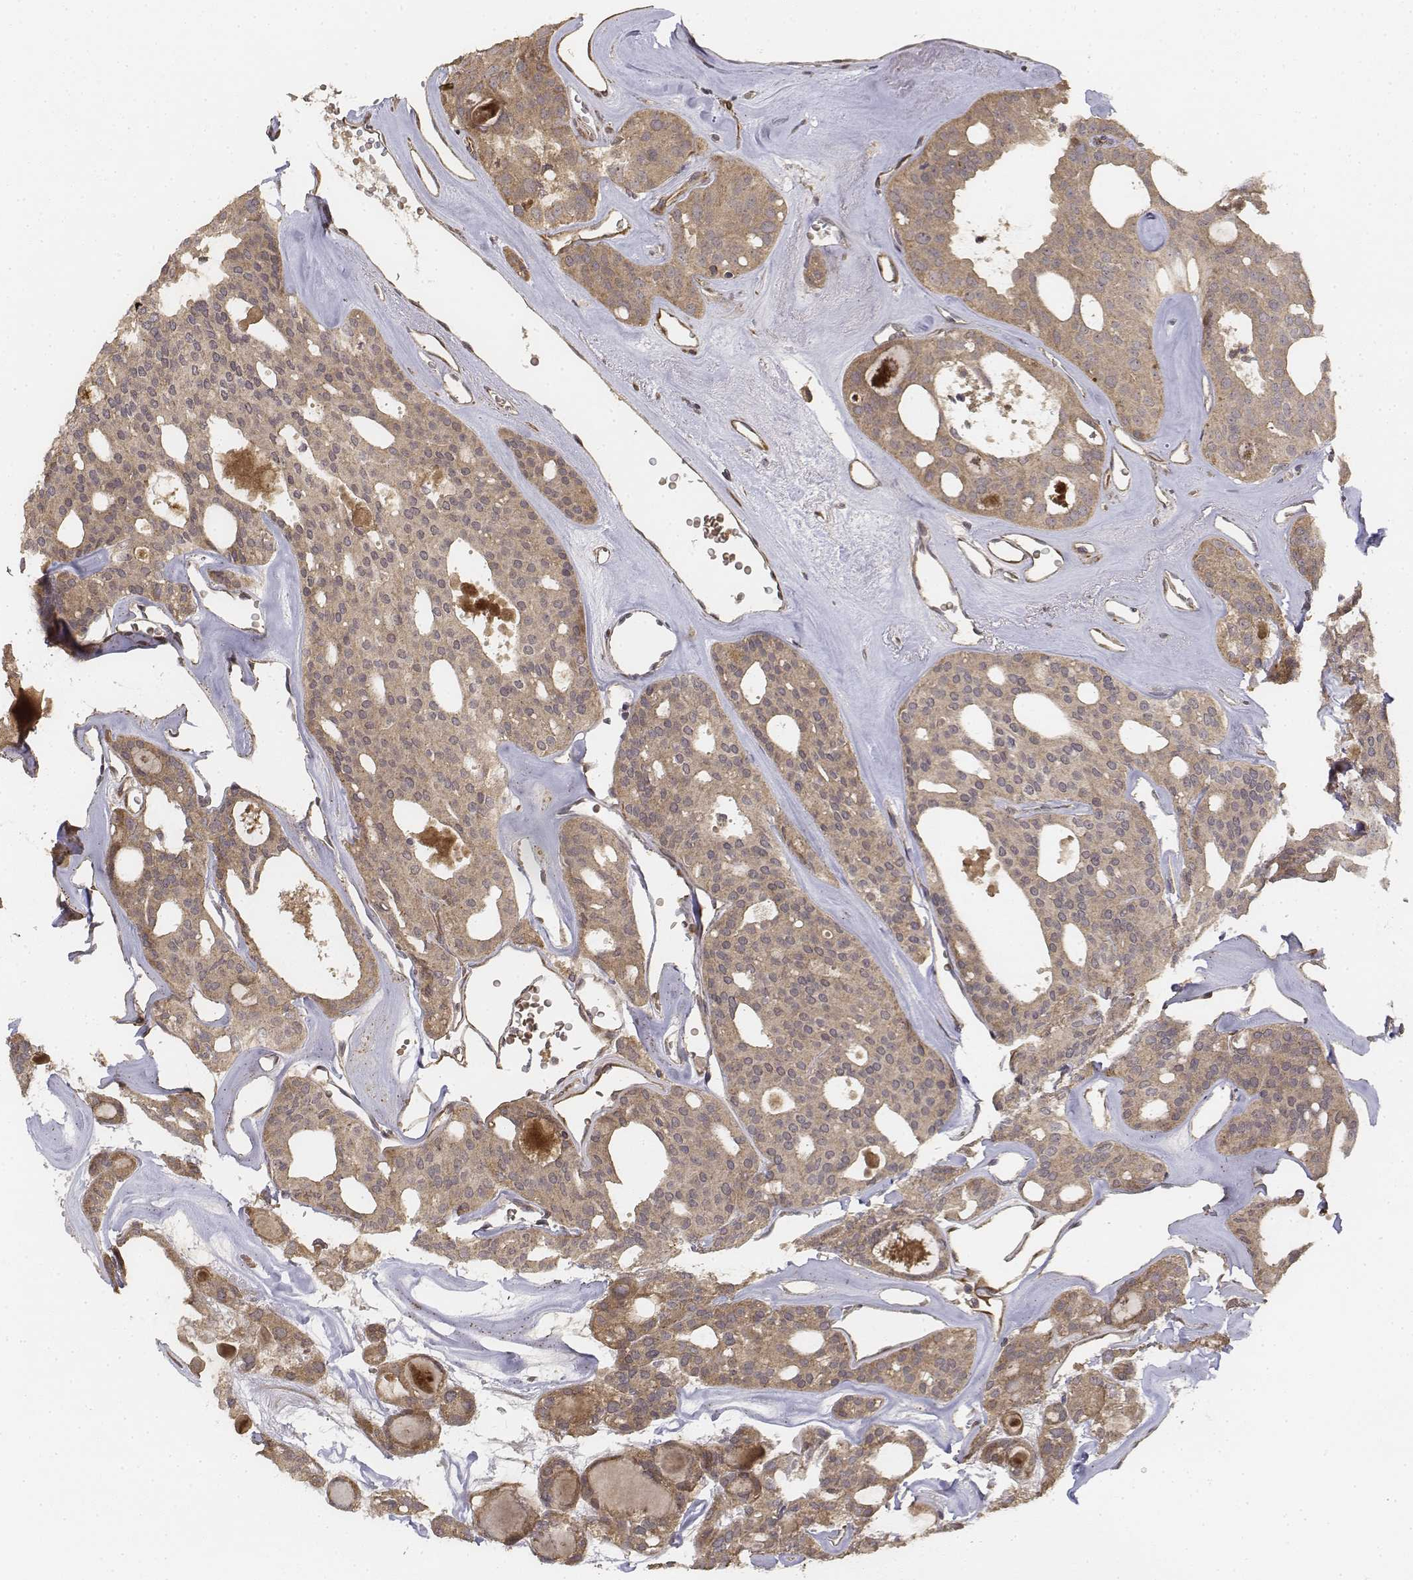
{"staining": {"intensity": "weak", "quantity": ">75%", "location": "cytoplasmic/membranous"}, "tissue": "thyroid cancer", "cell_type": "Tumor cells", "image_type": "cancer", "snomed": [{"axis": "morphology", "description": "Follicular adenoma carcinoma, NOS"}, {"axis": "topography", "description": "Thyroid gland"}], "caption": "Immunohistochemical staining of human follicular adenoma carcinoma (thyroid) exhibits low levels of weak cytoplasmic/membranous positivity in approximately >75% of tumor cells. Nuclei are stained in blue.", "gene": "FBXO21", "patient": {"sex": "male", "age": 75}}